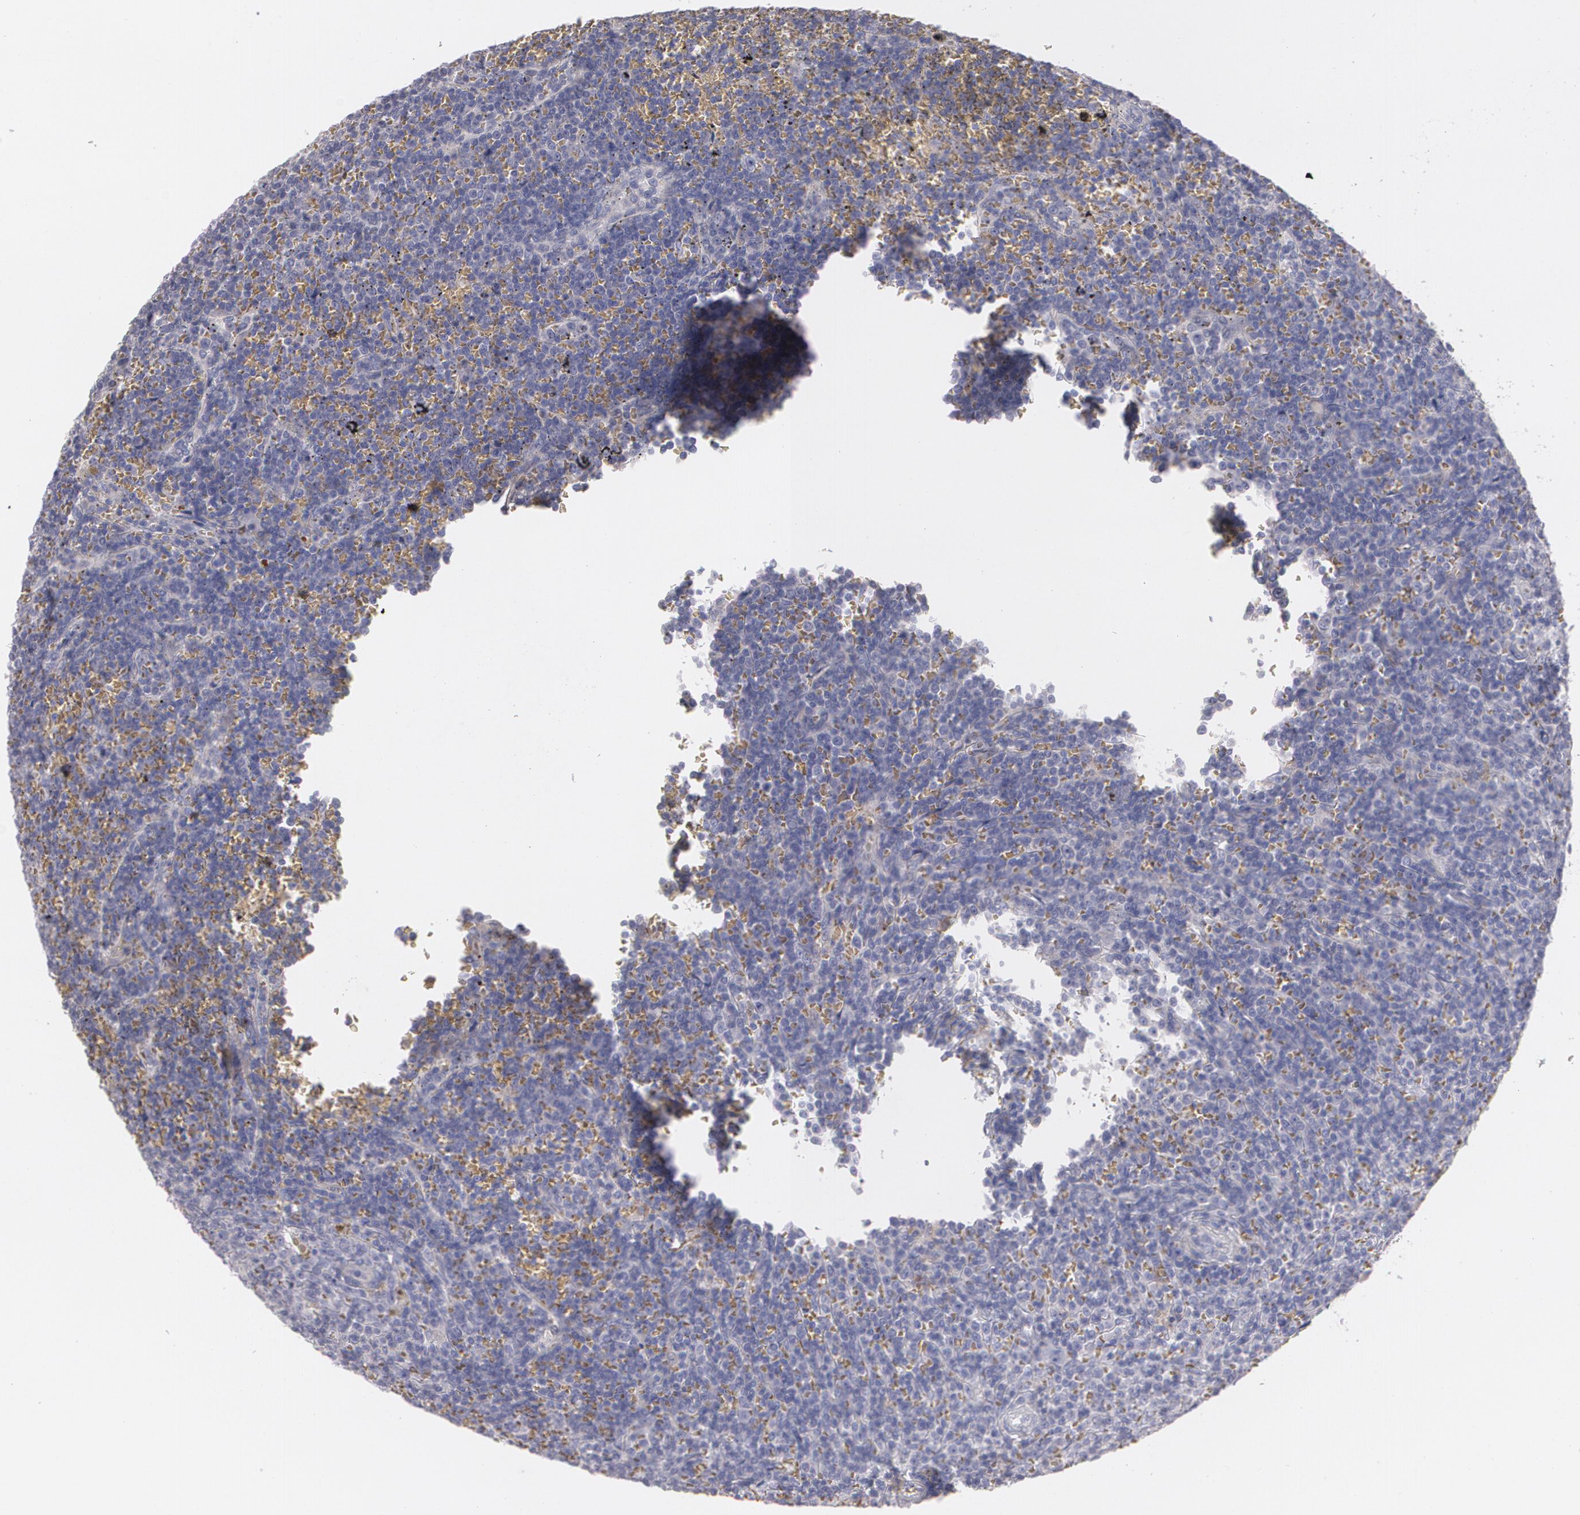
{"staining": {"intensity": "negative", "quantity": "none", "location": "none"}, "tissue": "lymphoma", "cell_type": "Tumor cells", "image_type": "cancer", "snomed": [{"axis": "morphology", "description": "Malignant lymphoma, non-Hodgkin's type, Low grade"}, {"axis": "topography", "description": "Spleen"}], "caption": "The histopathology image shows no significant expression in tumor cells of lymphoma. (Brightfield microscopy of DAB immunohistochemistry at high magnification).", "gene": "FBLN1", "patient": {"sex": "male", "age": 80}}